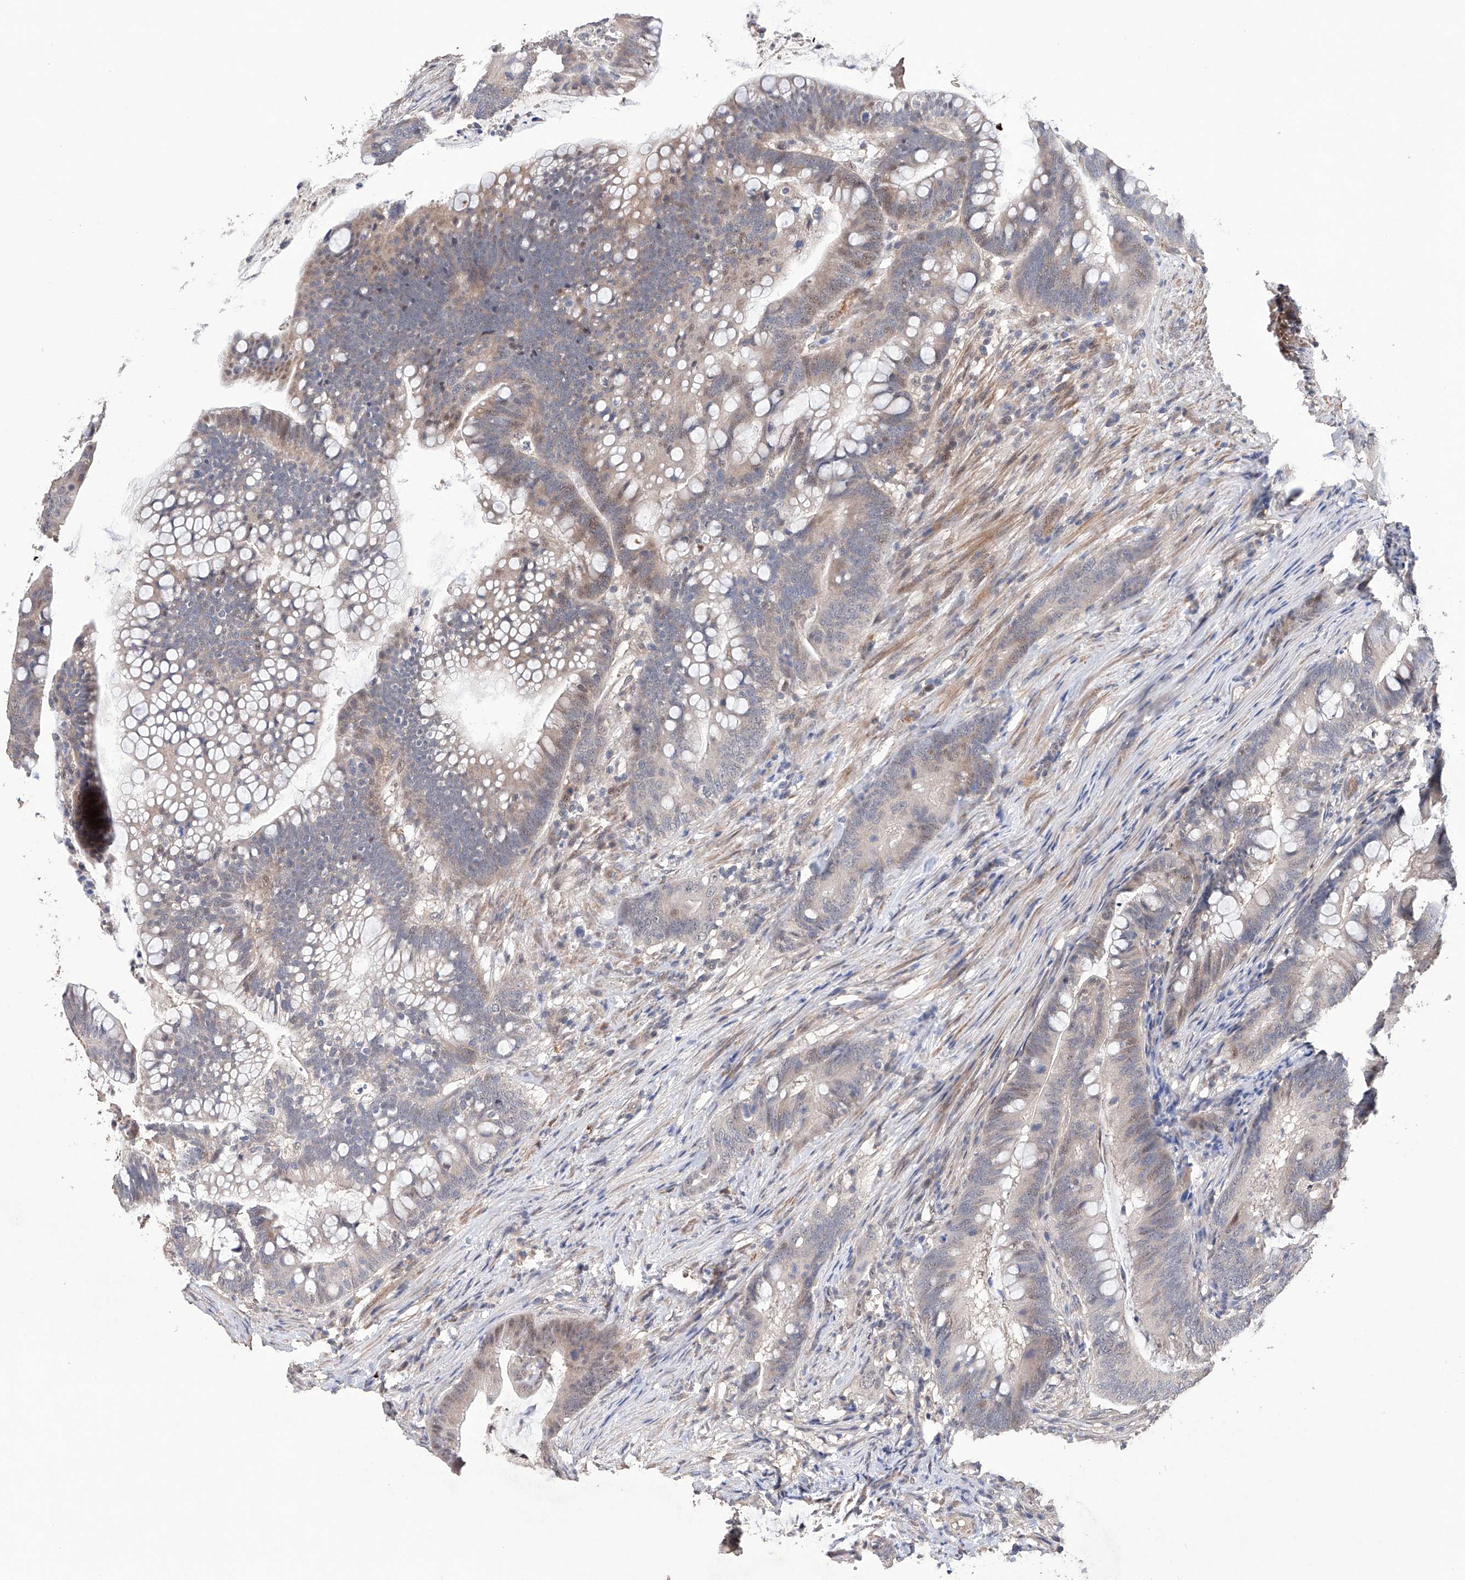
{"staining": {"intensity": "weak", "quantity": "25%-75%", "location": "cytoplasmic/membranous,nuclear"}, "tissue": "colorectal cancer", "cell_type": "Tumor cells", "image_type": "cancer", "snomed": [{"axis": "morphology", "description": "Adenocarcinoma, NOS"}, {"axis": "topography", "description": "Colon"}], "caption": "Immunohistochemical staining of human colorectal adenocarcinoma demonstrates low levels of weak cytoplasmic/membranous and nuclear protein staining in about 25%-75% of tumor cells.", "gene": "AFG1L", "patient": {"sex": "female", "age": 66}}